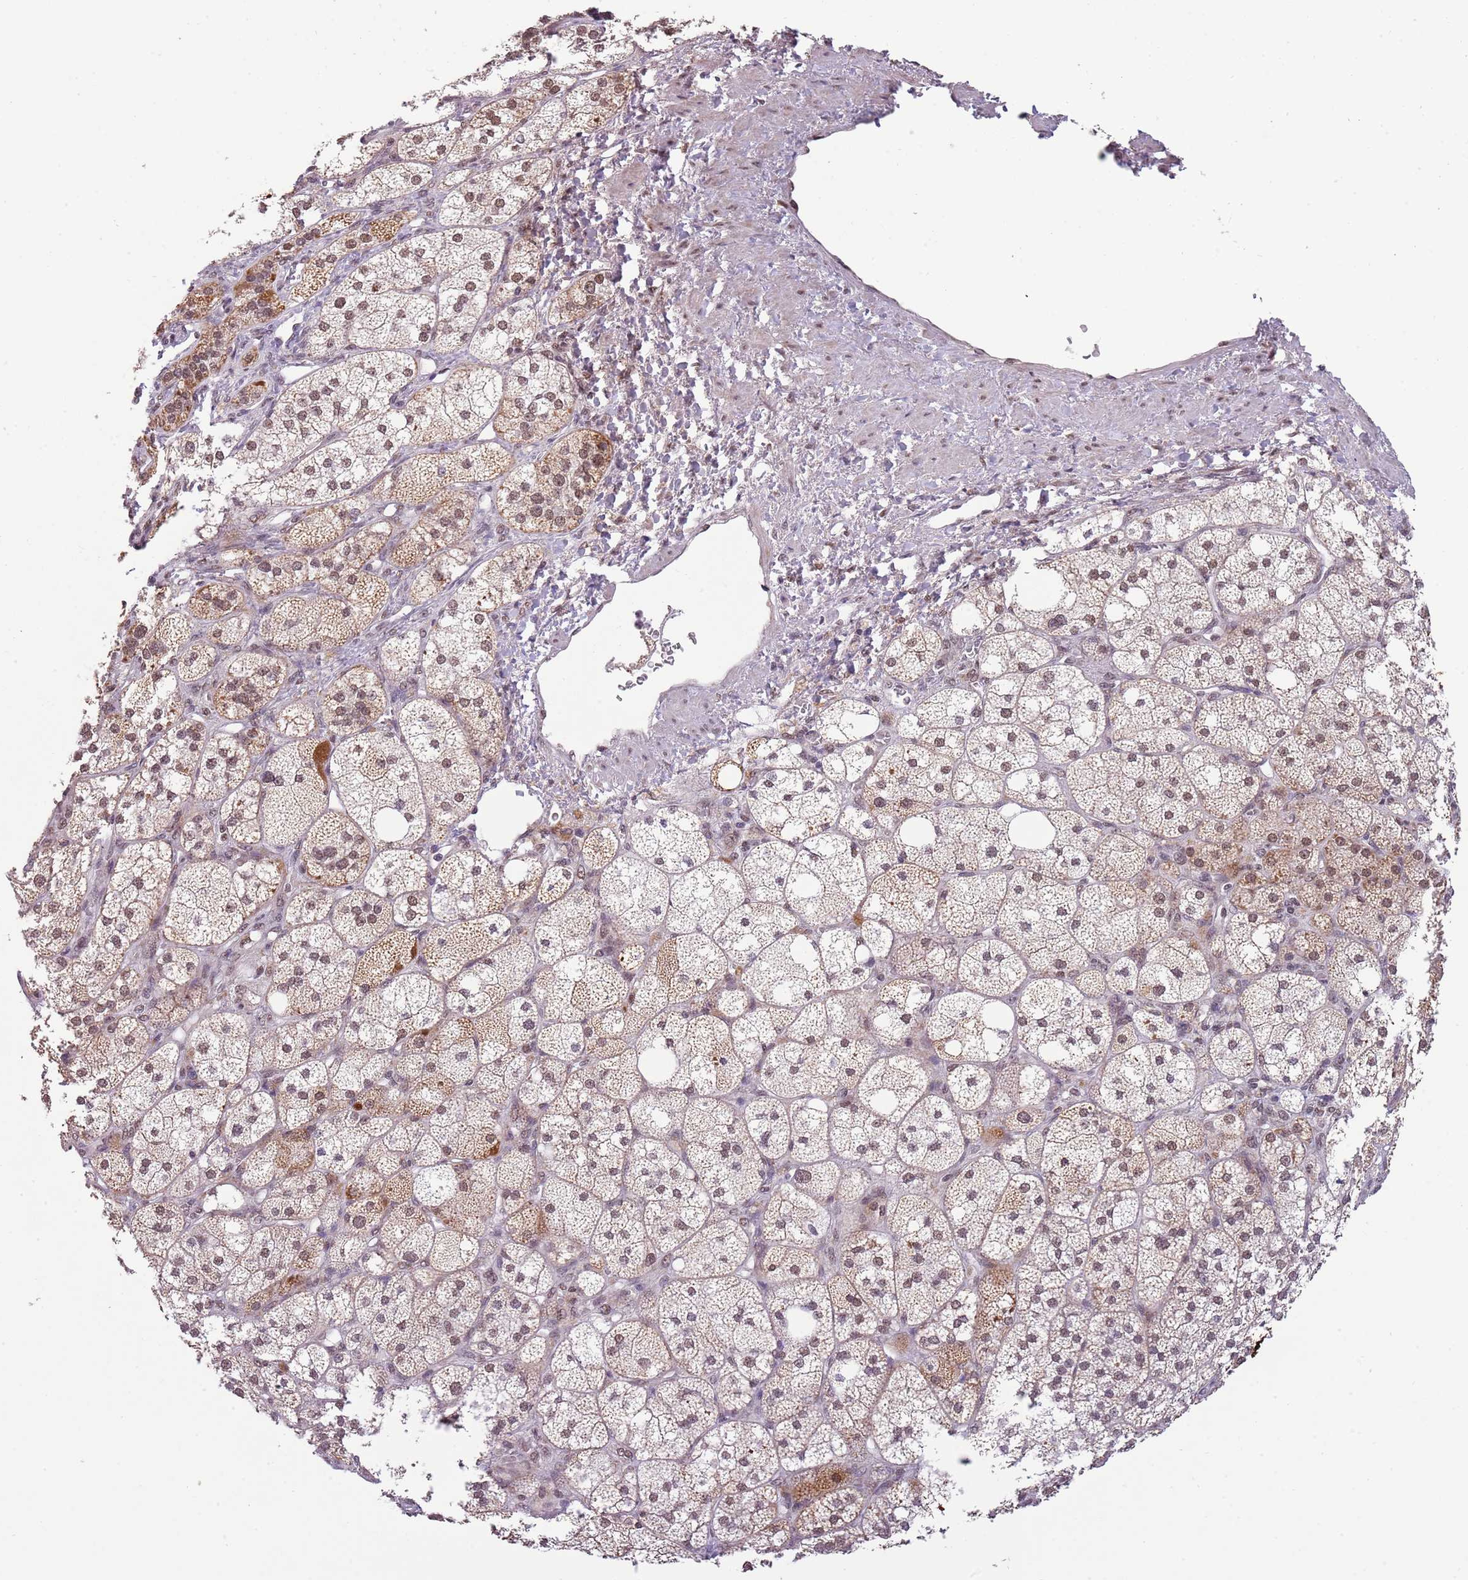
{"staining": {"intensity": "moderate", "quantity": "25%-75%", "location": "cytoplasmic/membranous,nuclear"}, "tissue": "adrenal gland", "cell_type": "Glandular cells", "image_type": "normal", "snomed": [{"axis": "morphology", "description": "Normal tissue, NOS"}, {"axis": "topography", "description": "Adrenal gland"}], "caption": "Immunohistochemical staining of benign adrenal gland displays moderate cytoplasmic/membranous,nuclear protein staining in approximately 25%-75% of glandular cells. (DAB (3,3'-diaminobenzidine) IHC with brightfield microscopy, high magnification).", "gene": "FAM120AOS", "patient": {"sex": "male", "age": 61}}